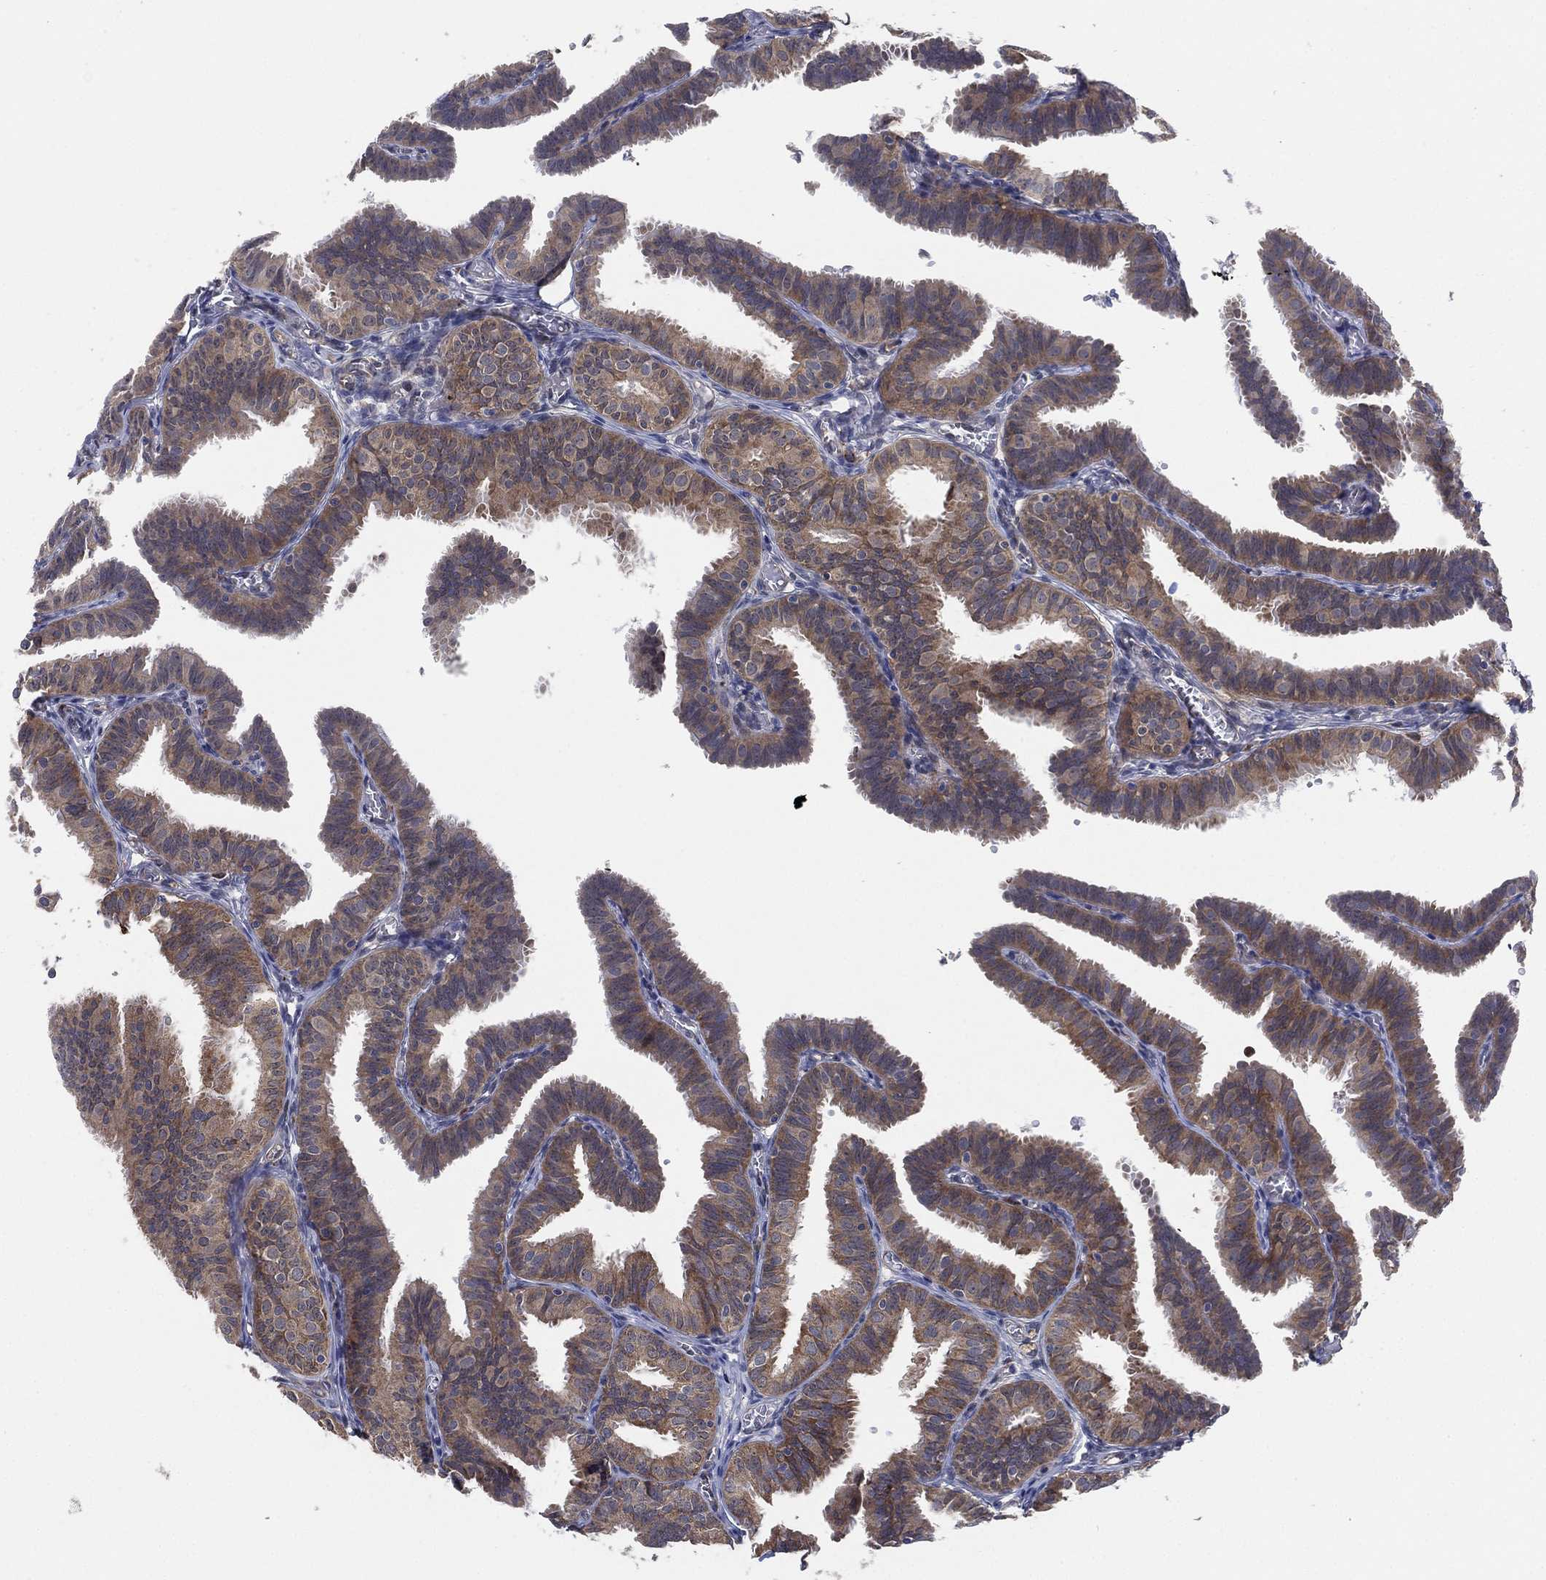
{"staining": {"intensity": "moderate", "quantity": ">75%", "location": "cytoplasmic/membranous"}, "tissue": "fallopian tube", "cell_type": "Glandular cells", "image_type": "normal", "snomed": [{"axis": "morphology", "description": "Normal tissue, NOS"}, {"axis": "topography", "description": "Fallopian tube"}], "caption": "IHC of normal human fallopian tube exhibits medium levels of moderate cytoplasmic/membranous positivity in about >75% of glandular cells.", "gene": "FES", "patient": {"sex": "female", "age": 25}}